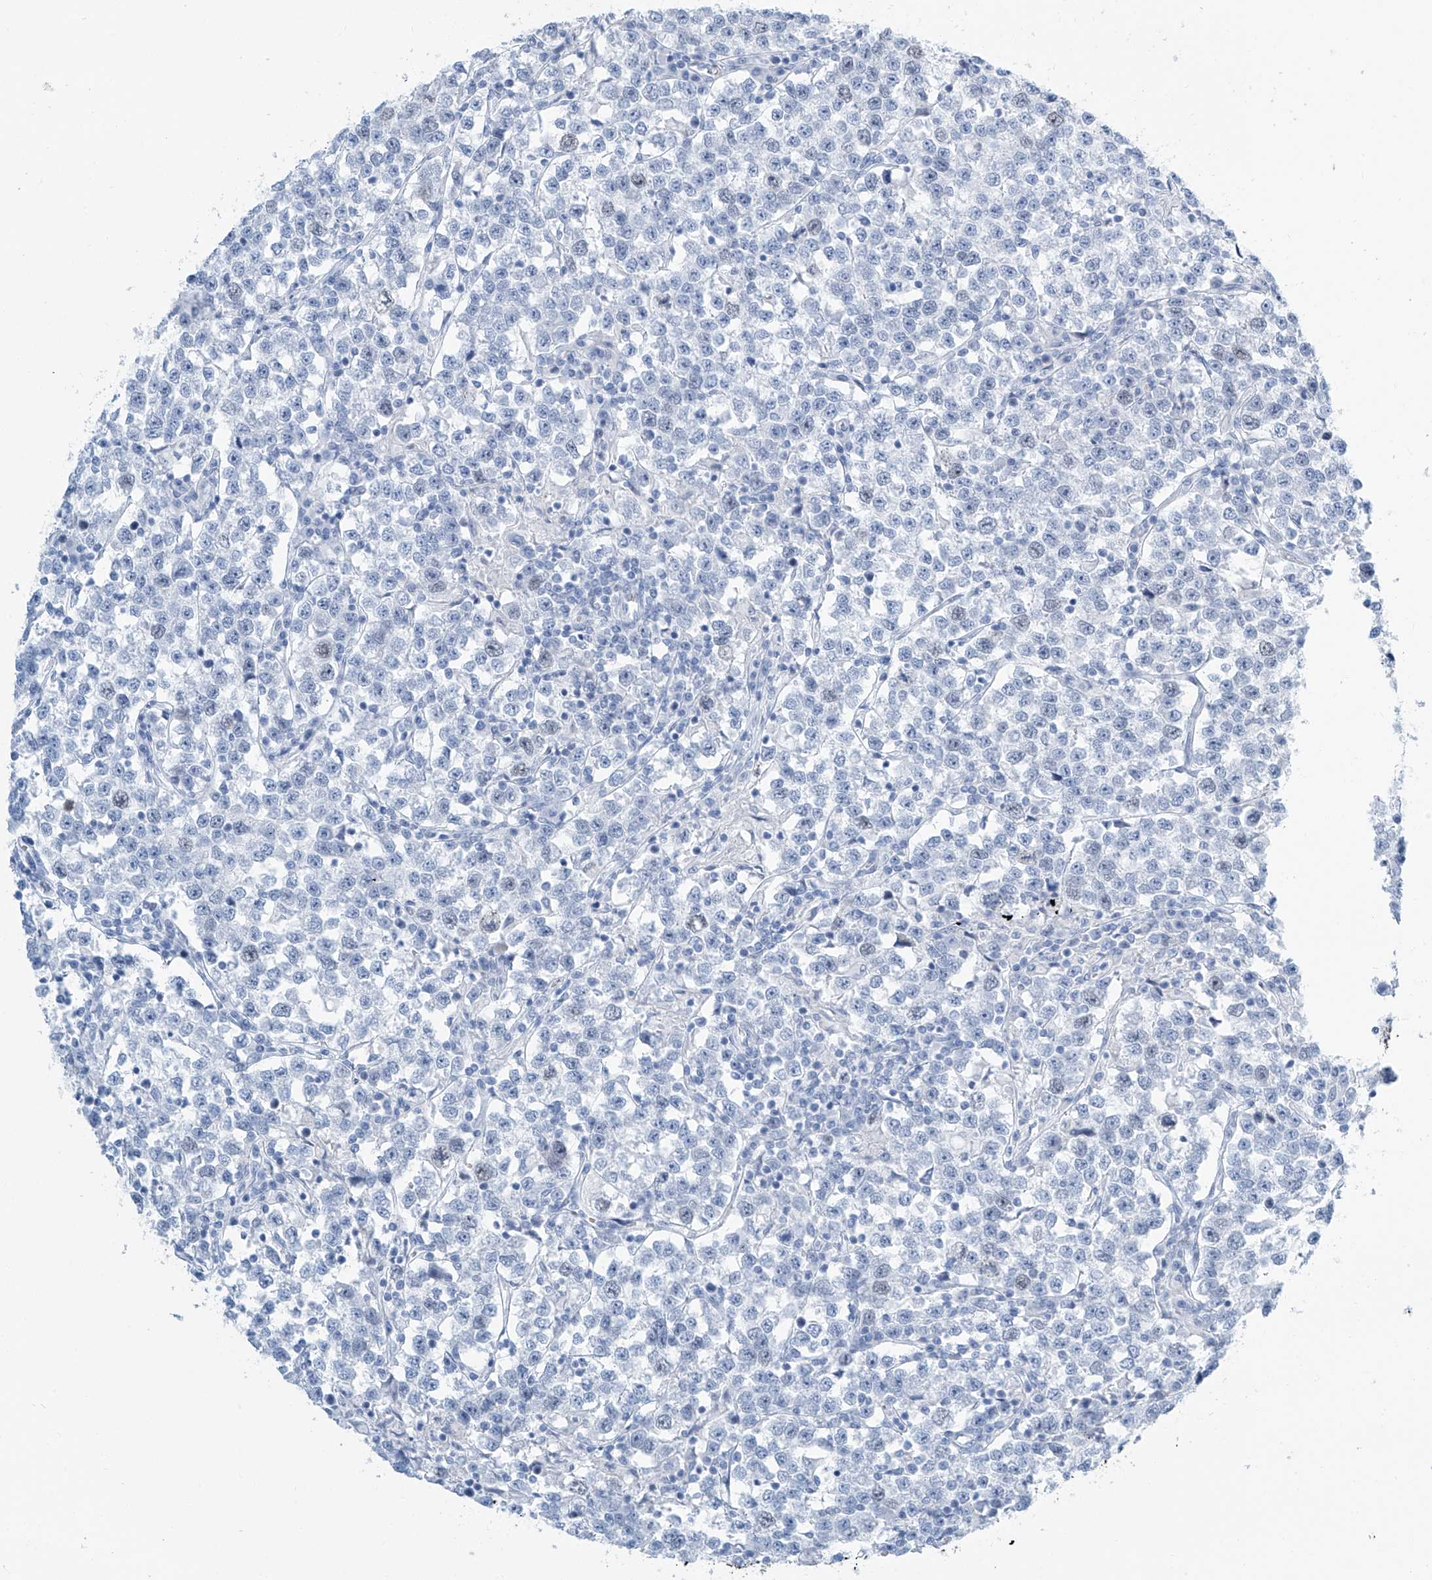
{"staining": {"intensity": "negative", "quantity": "none", "location": "none"}, "tissue": "testis cancer", "cell_type": "Tumor cells", "image_type": "cancer", "snomed": [{"axis": "morphology", "description": "Normal tissue, NOS"}, {"axis": "morphology", "description": "Seminoma, NOS"}, {"axis": "topography", "description": "Testis"}], "caption": "Photomicrograph shows no protein positivity in tumor cells of testis seminoma tissue.", "gene": "SGO2", "patient": {"sex": "male", "age": 43}}